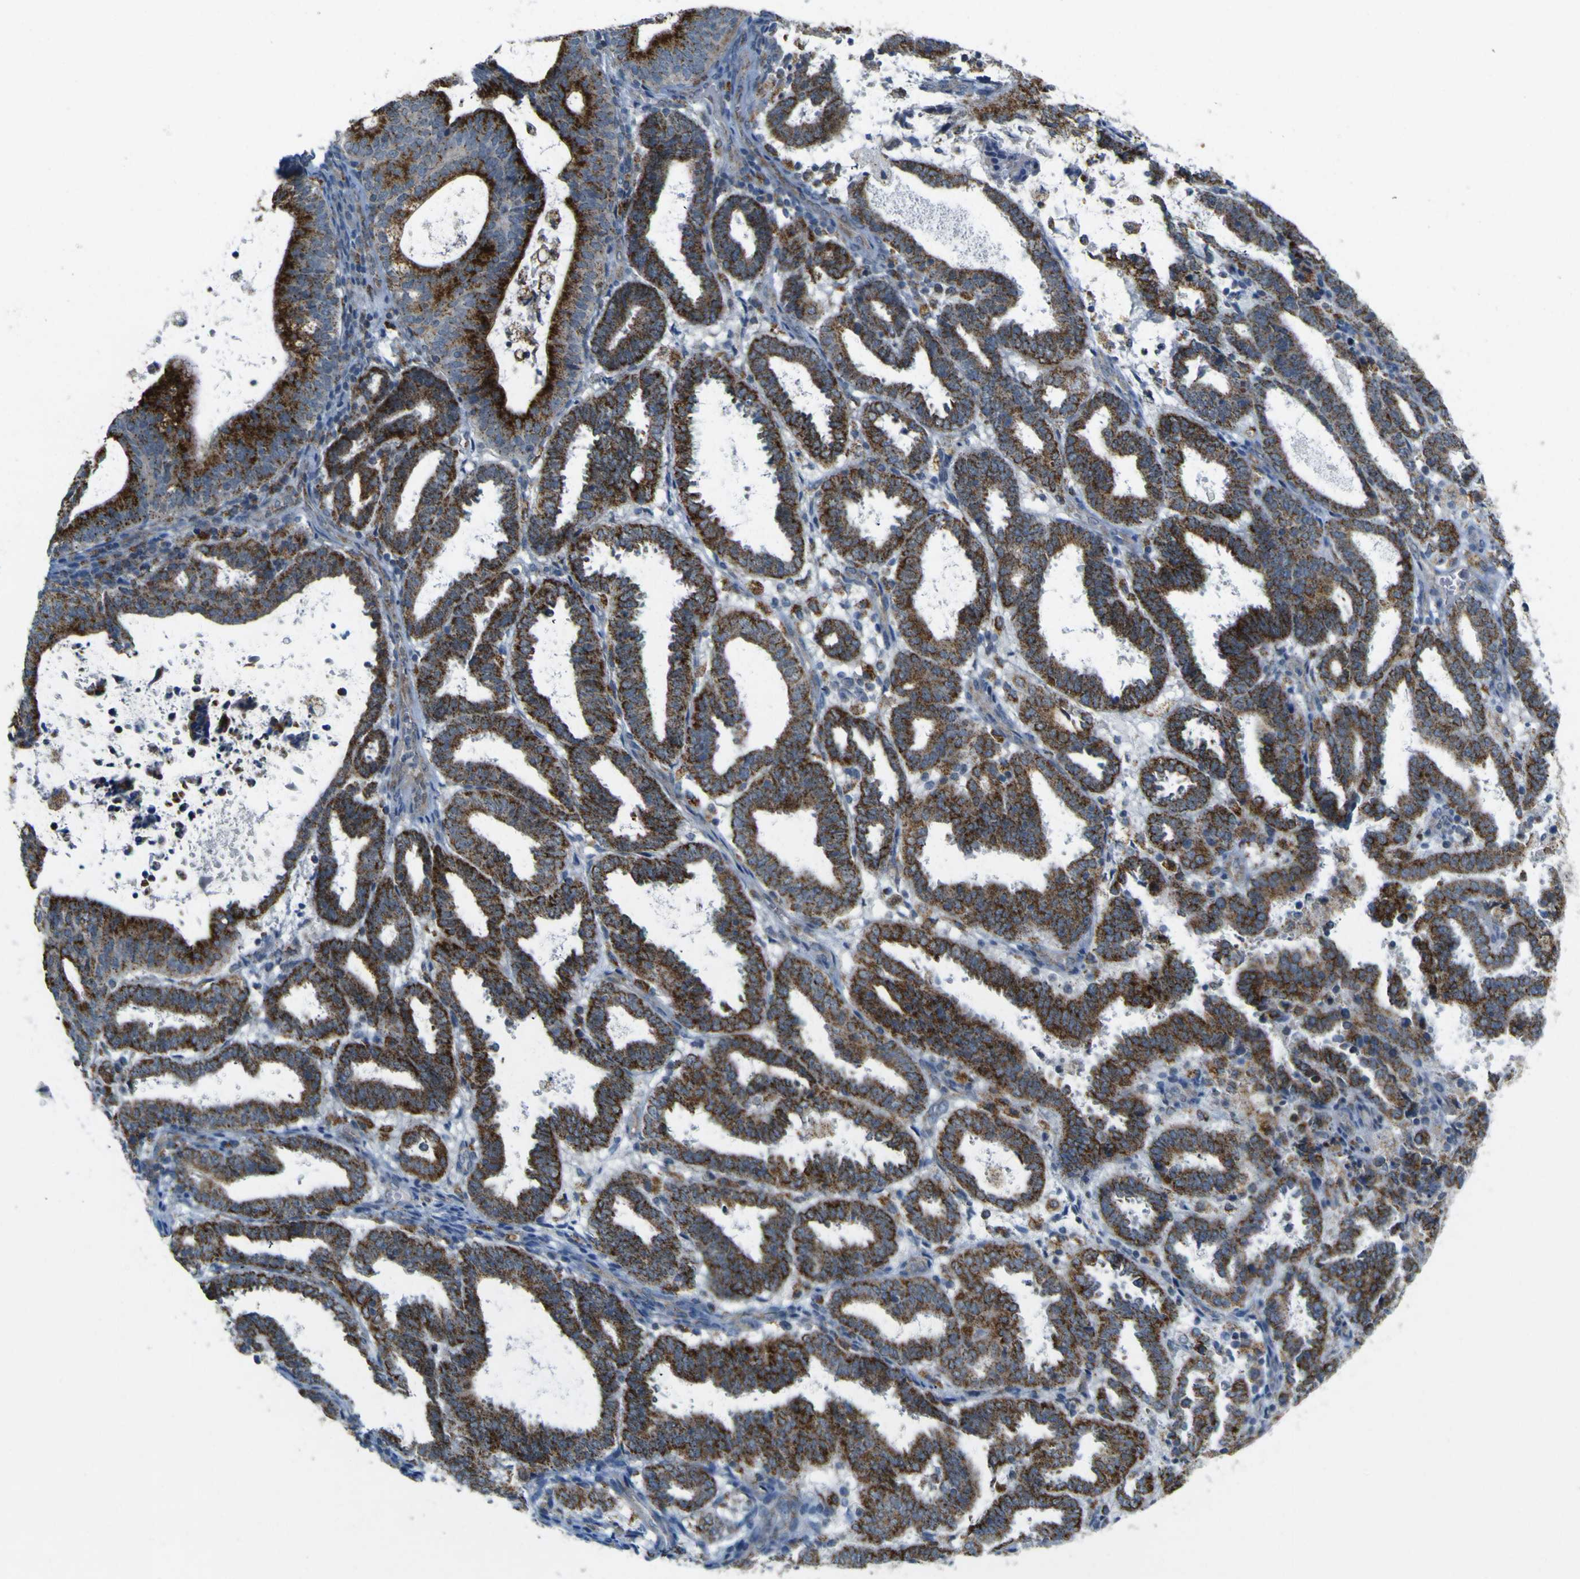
{"staining": {"intensity": "strong", "quantity": ">75%", "location": "cytoplasmic/membranous"}, "tissue": "endometrial cancer", "cell_type": "Tumor cells", "image_type": "cancer", "snomed": [{"axis": "morphology", "description": "Adenocarcinoma, NOS"}, {"axis": "topography", "description": "Uterus"}], "caption": "Protein expression by immunohistochemistry displays strong cytoplasmic/membranous expression in about >75% of tumor cells in adenocarcinoma (endometrial).", "gene": "ACBD5", "patient": {"sex": "female", "age": 83}}